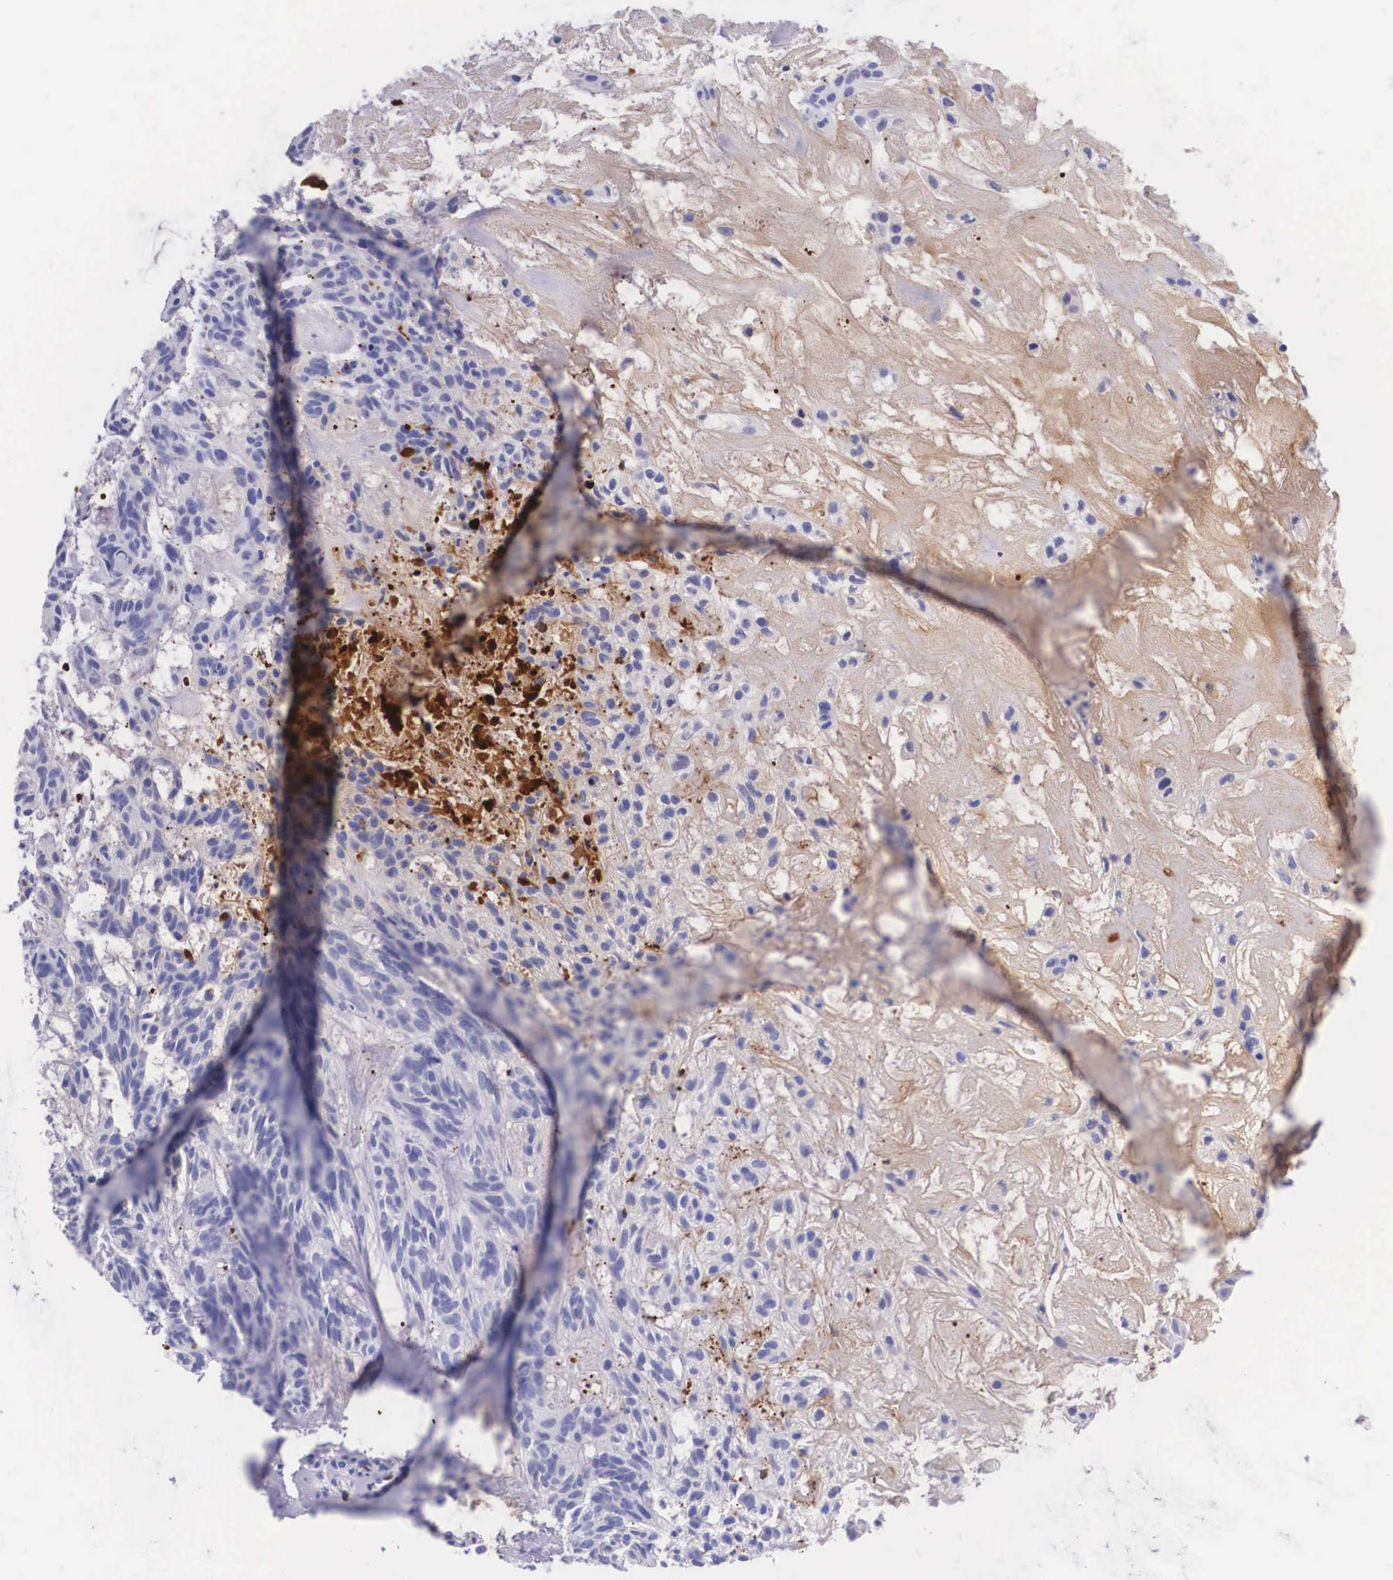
{"staining": {"intensity": "negative", "quantity": "none", "location": "none"}, "tissue": "skin cancer", "cell_type": "Tumor cells", "image_type": "cancer", "snomed": [{"axis": "morphology", "description": "Basal cell carcinoma"}, {"axis": "topography", "description": "Skin"}], "caption": "Immunohistochemistry micrograph of neoplastic tissue: human skin cancer (basal cell carcinoma) stained with DAB demonstrates no significant protein positivity in tumor cells. The staining is performed using DAB (3,3'-diaminobenzidine) brown chromogen with nuclei counter-stained in using hematoxylin.", "gene": "PLG", "patient": {"sex": "male", "age": 75}}